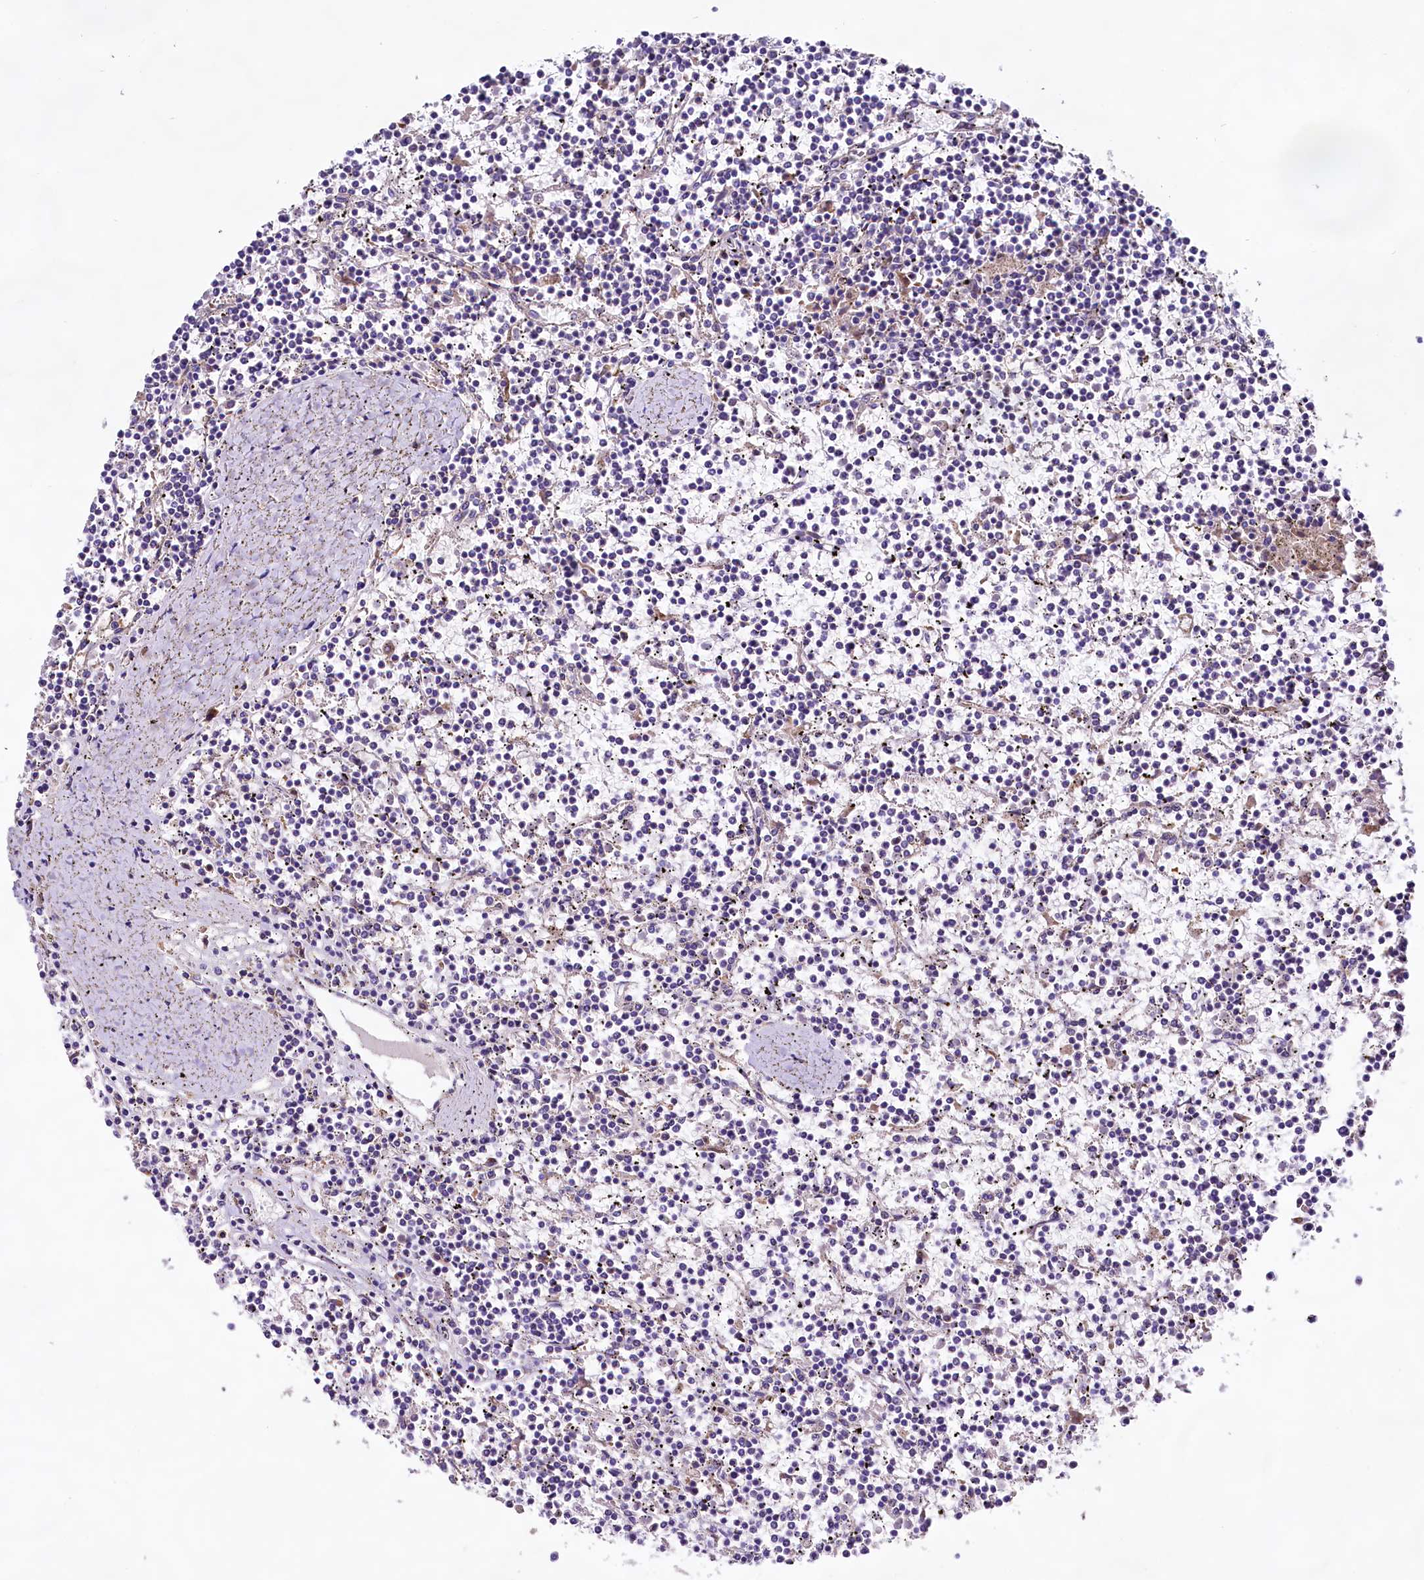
{"staining": {"intensity": "negative", "quantity": "none", "location": "none"}, "tissue": "lymphoma", "cell_type": "Tumor cells", "image_type": "cancer", "snomed": [{"axis": "morphology", "description": "Malignant lymphoma, non-Hodgkin's type, Low grade"}, {"axis": "topography", "description": "Spleen"}], "caption": "This is an immunohistochemistry (IHC) image of lymphoma. There is no expression in tumor cells.", "gene": "DMXL2", "patient": {"sex": "female", "age": 19}}